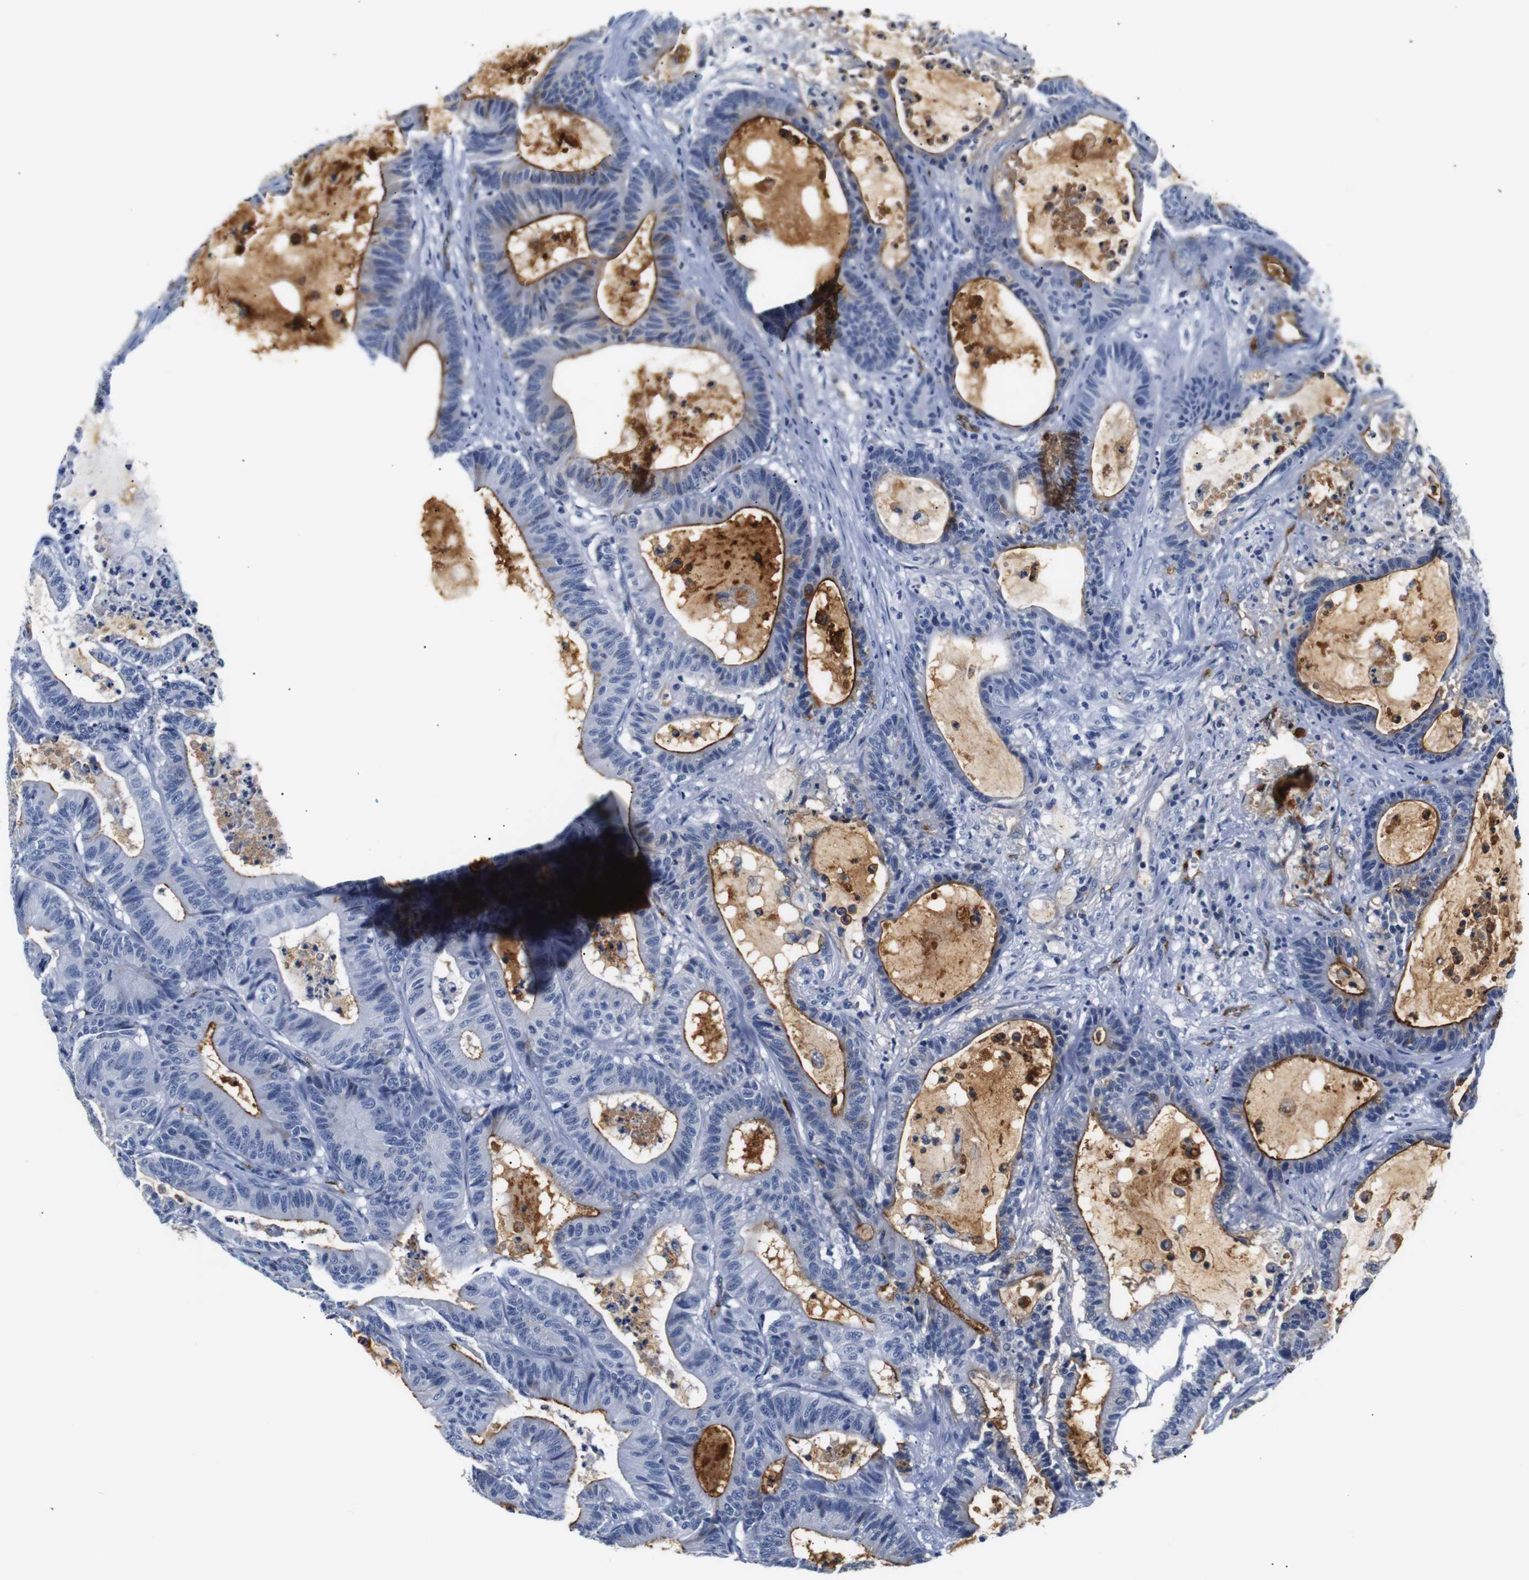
{"staining": {"intensity": "moderate", "quantity": "25%-75%", "location": "cytoplasmic/membranous"}, "tissue": "colorectal cancer", "cell_type": "Tumor cells", "image_type": "cancer", "snomed": [{"axis": "morphology", "description": "Adenocarcinoma, NOS"}, {"axis": "topography", "description": "Colon"}], "caption": "Human adenocarcinoma (colorectal) stained with a protein marker demonstrates moderate staining in tumor cells.", "gene": "MUC4", "patient": {"sex": "female", "age": 84}}